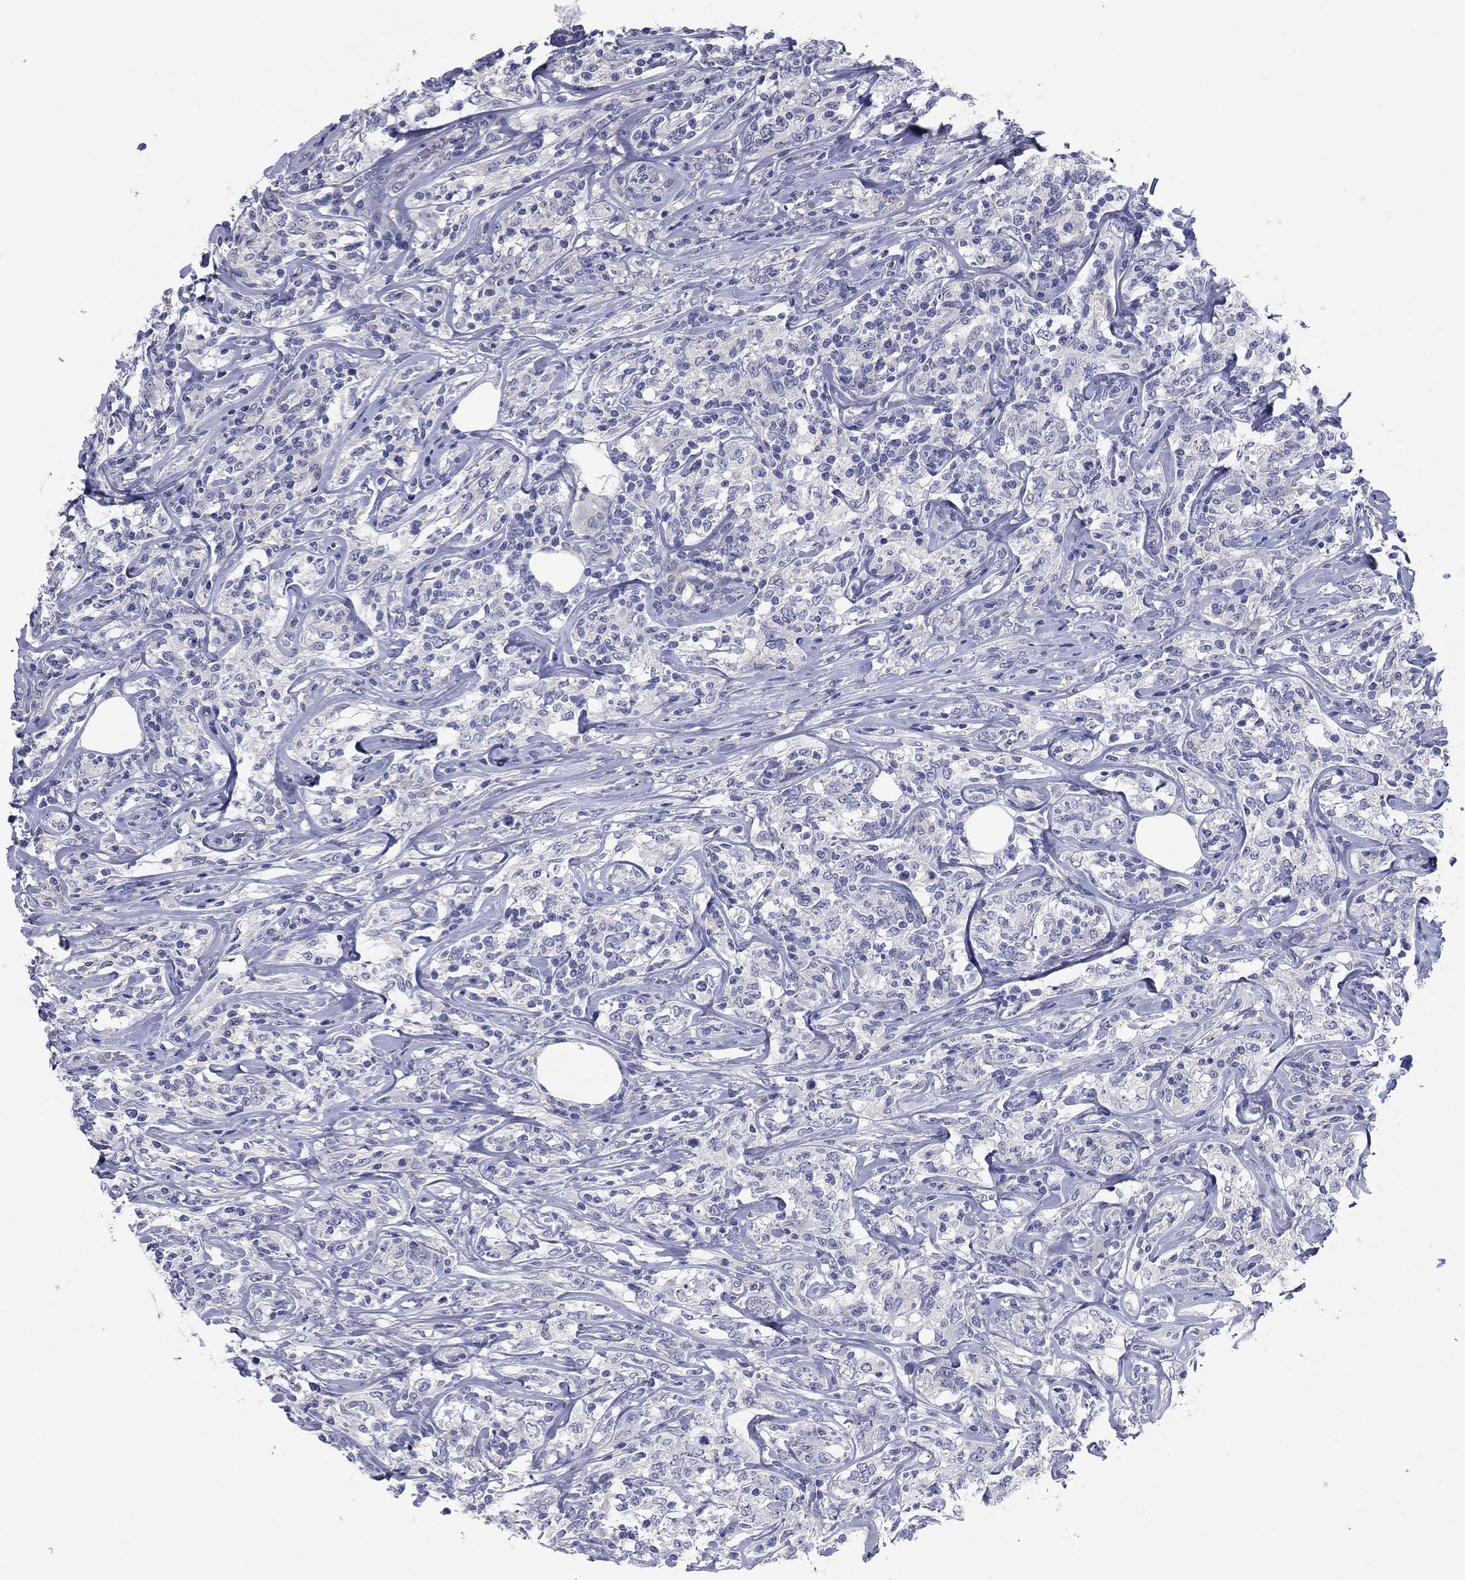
{"staining": {"intensity": "negative", "quantity": "none", "location": "none"}, "tissue": "lymphoma", "cell_type": "Tumor cells", "image_type": "cancer", "snomed": [{"axis": "morphology", "description": "Malignant lymphoma, non-Hodgkin's type, High grade"}, {"axis": "topography", "description": "Lymph node"}], "caption": "Image shows no protein staining in tumor cells of high-grade malignant lymphoma, non-Hodgkin's type tissue. (Immunohistochemistry (ihc), brightfield microscopy, high magnification).", "gene": "CNTNAP4", "patient": {"sex": "female", "age": 84}}